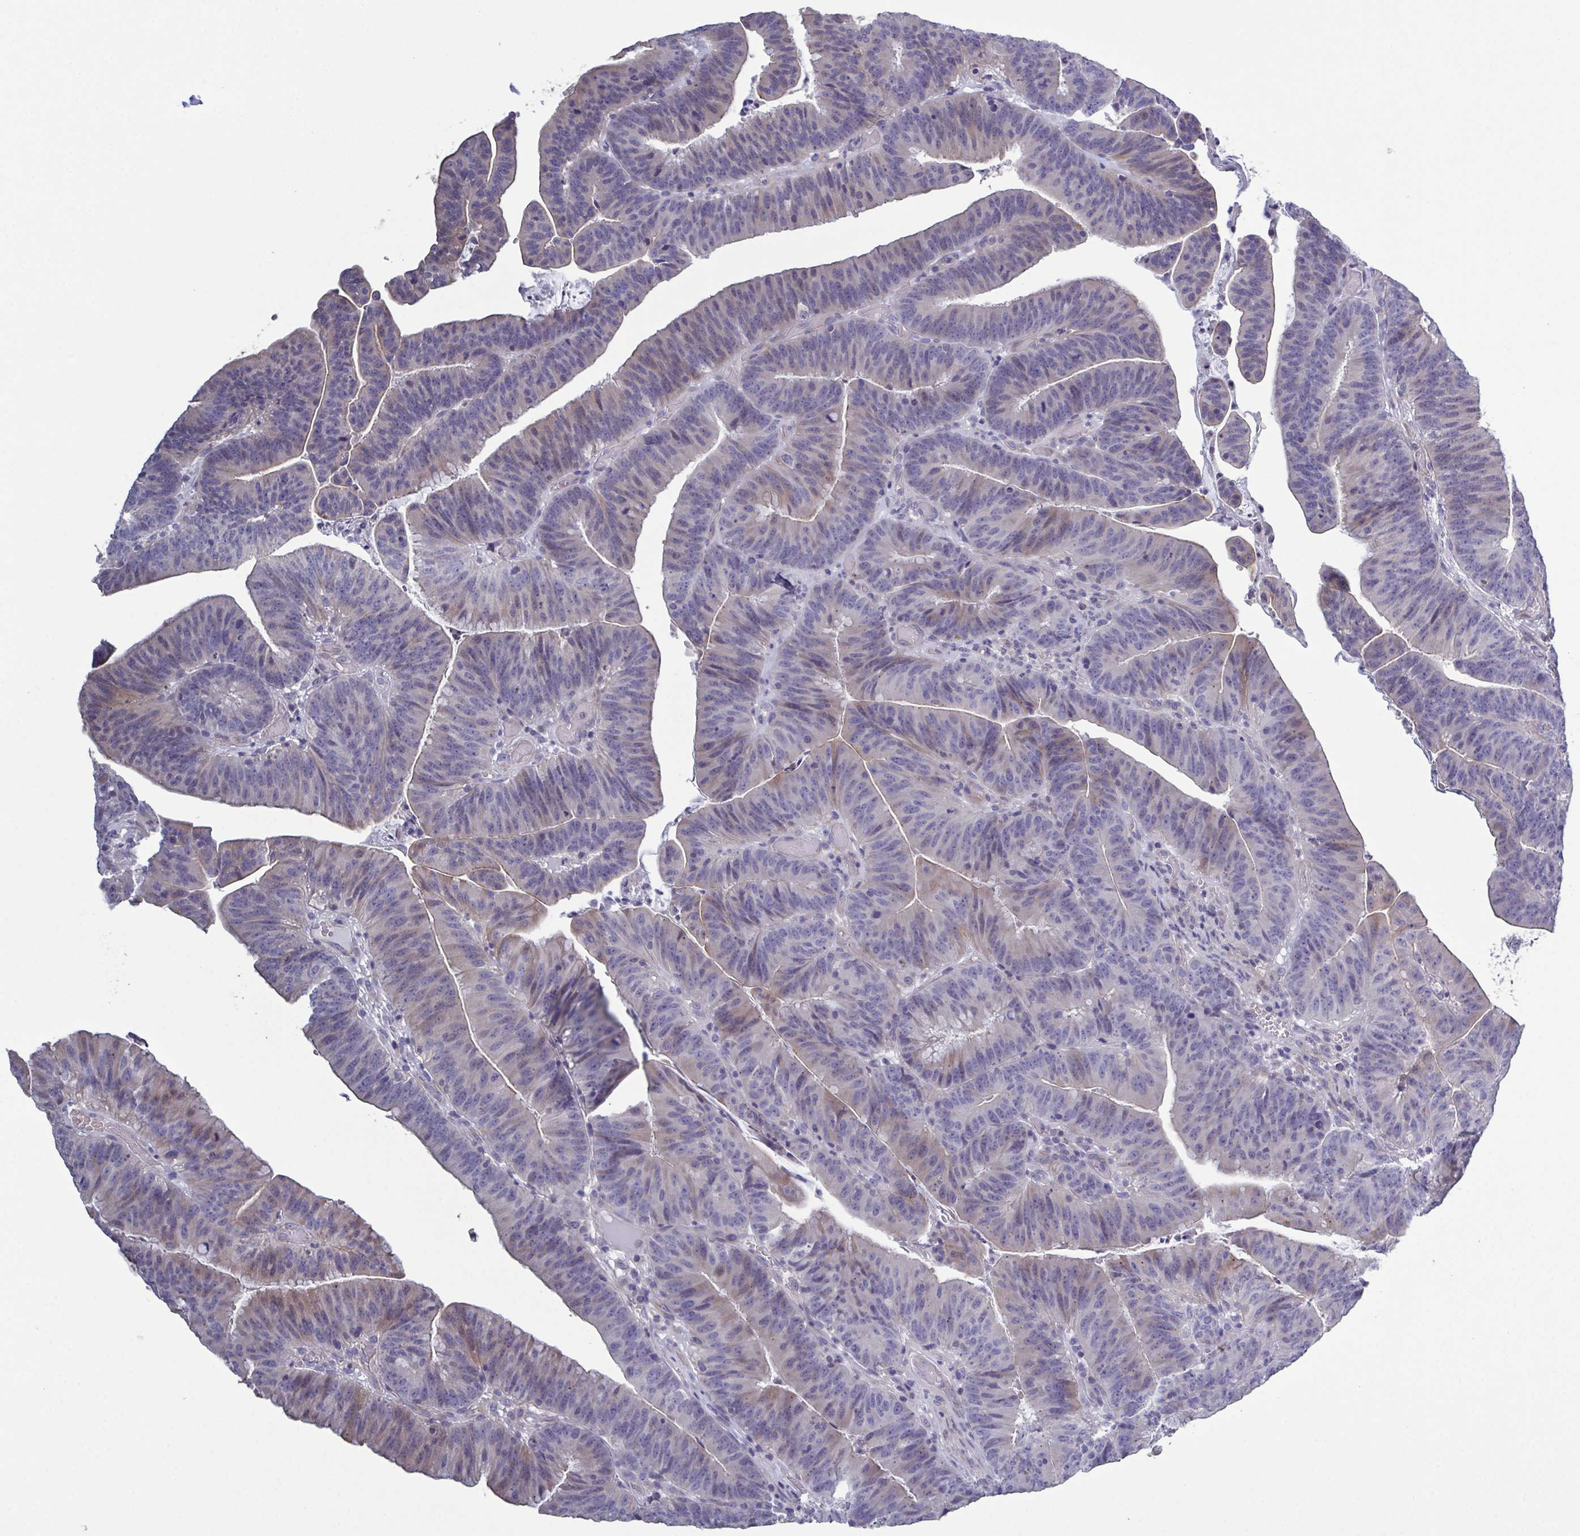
{"staining": {"intensity": "weak", "quantity": "<25%", "location": "cytoplasmic/membranous"}, "tissue": "colorectal cancer", "cell_type": "Tumor cells", "image_type": "cancer", "snomed": [{"axis": "morphology", "description": "Adenocarcinoma, NOS"}, {"axis": "topography", "description": "Colon"}], "caption": "Protein analysis of colorectal cancer (adenocarcinoma) exhibits no significant expression in tumor cells.", "gene": "GLDC", "patient": {"sex": "female", "age": 78}}